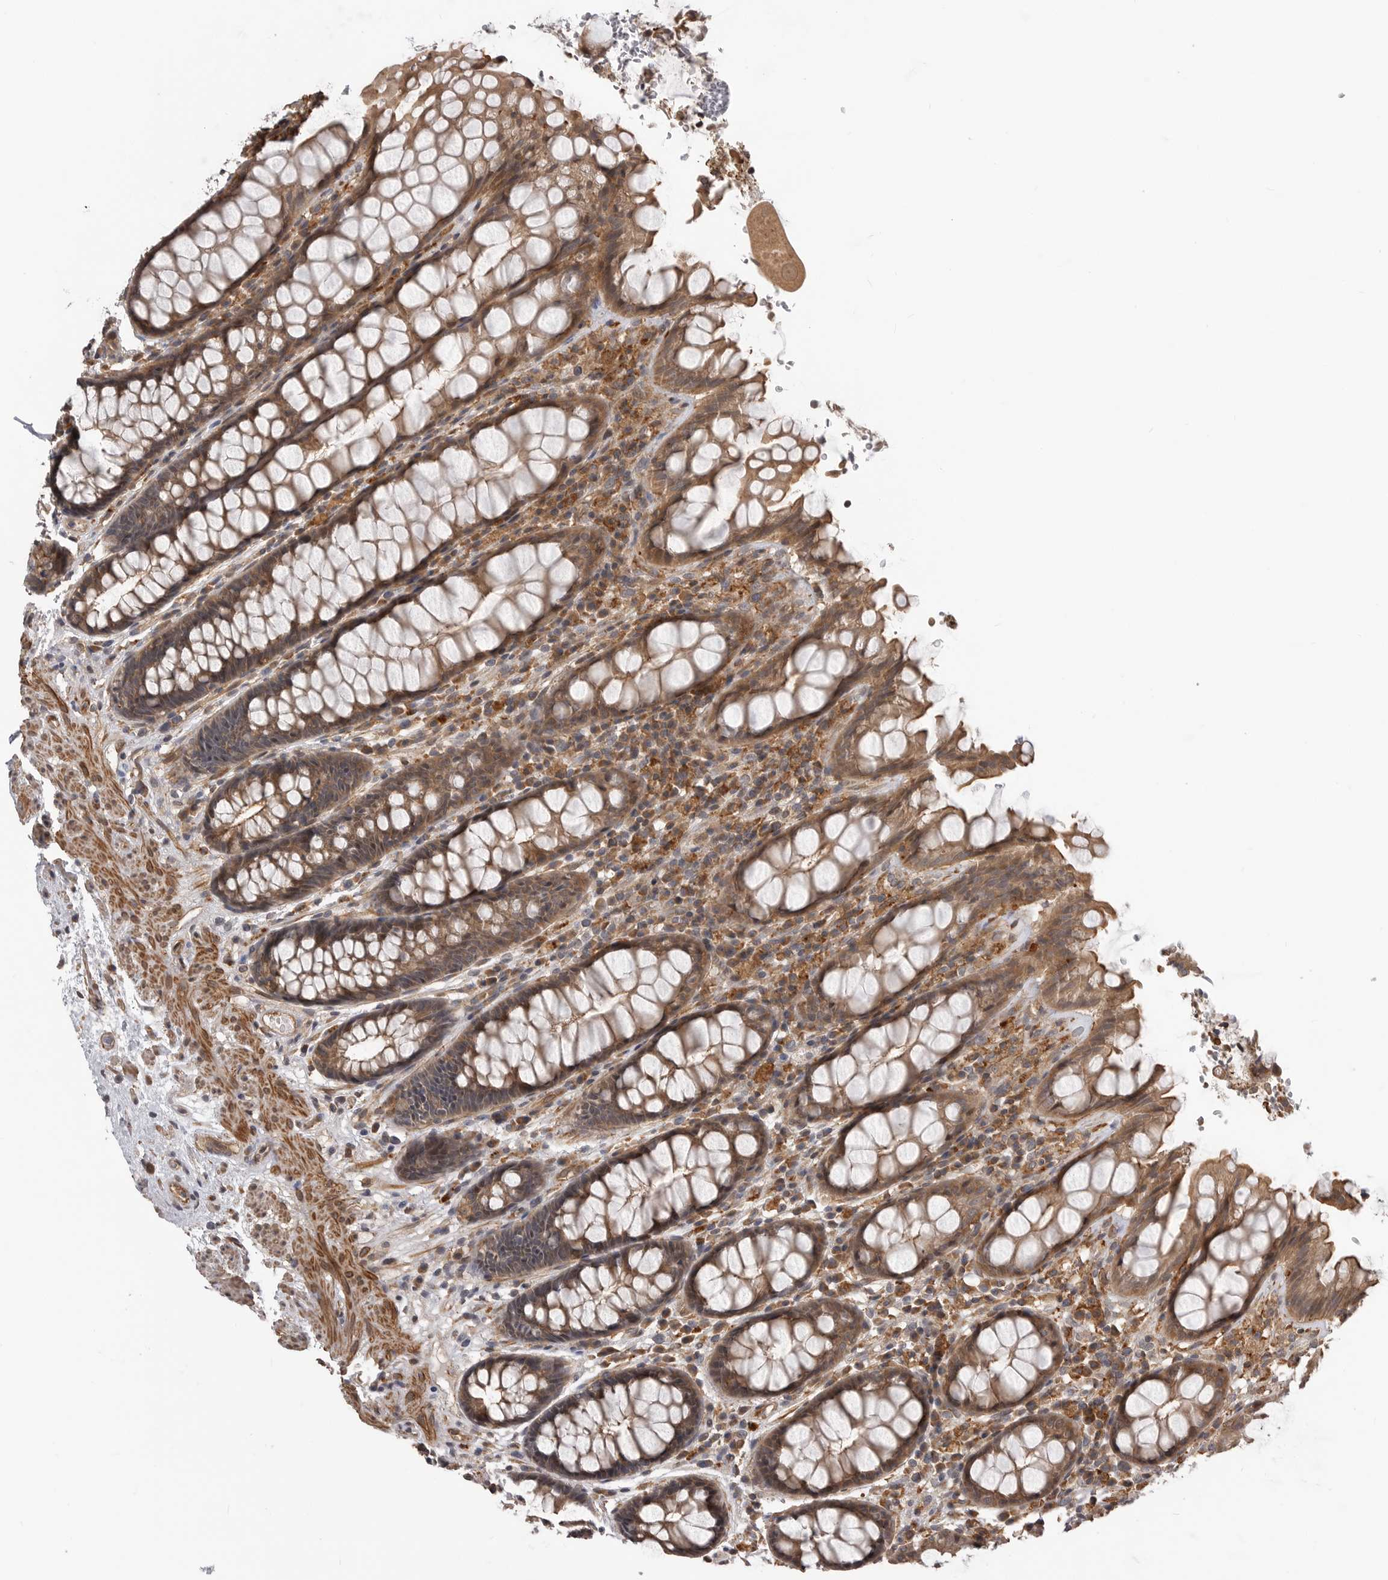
{"staining": {"intensity": "moderate", "quantity": ">75%", "location": "cytoplasmic/membranous"}, "tissue": "rectum", "cell_type": "Glandular cells", "image_type": "normal", "snomed": [{"axis": "morphology", "description": "Normal tissue, NOS"}, {"axis": "topography", "description": "Rectum"}], "caption": "Moderate cytoplasmic/membranous protein expression is present in about >75% of glandular cells in rectum. (Stains: DAB (3,3'-diaminobenzidine) in brown, nuclei in blue, Microscopy: brightfield microscopy at high magnification).", "gene": "TRIM56", "patient": {"sex": "male", "age": 64}}